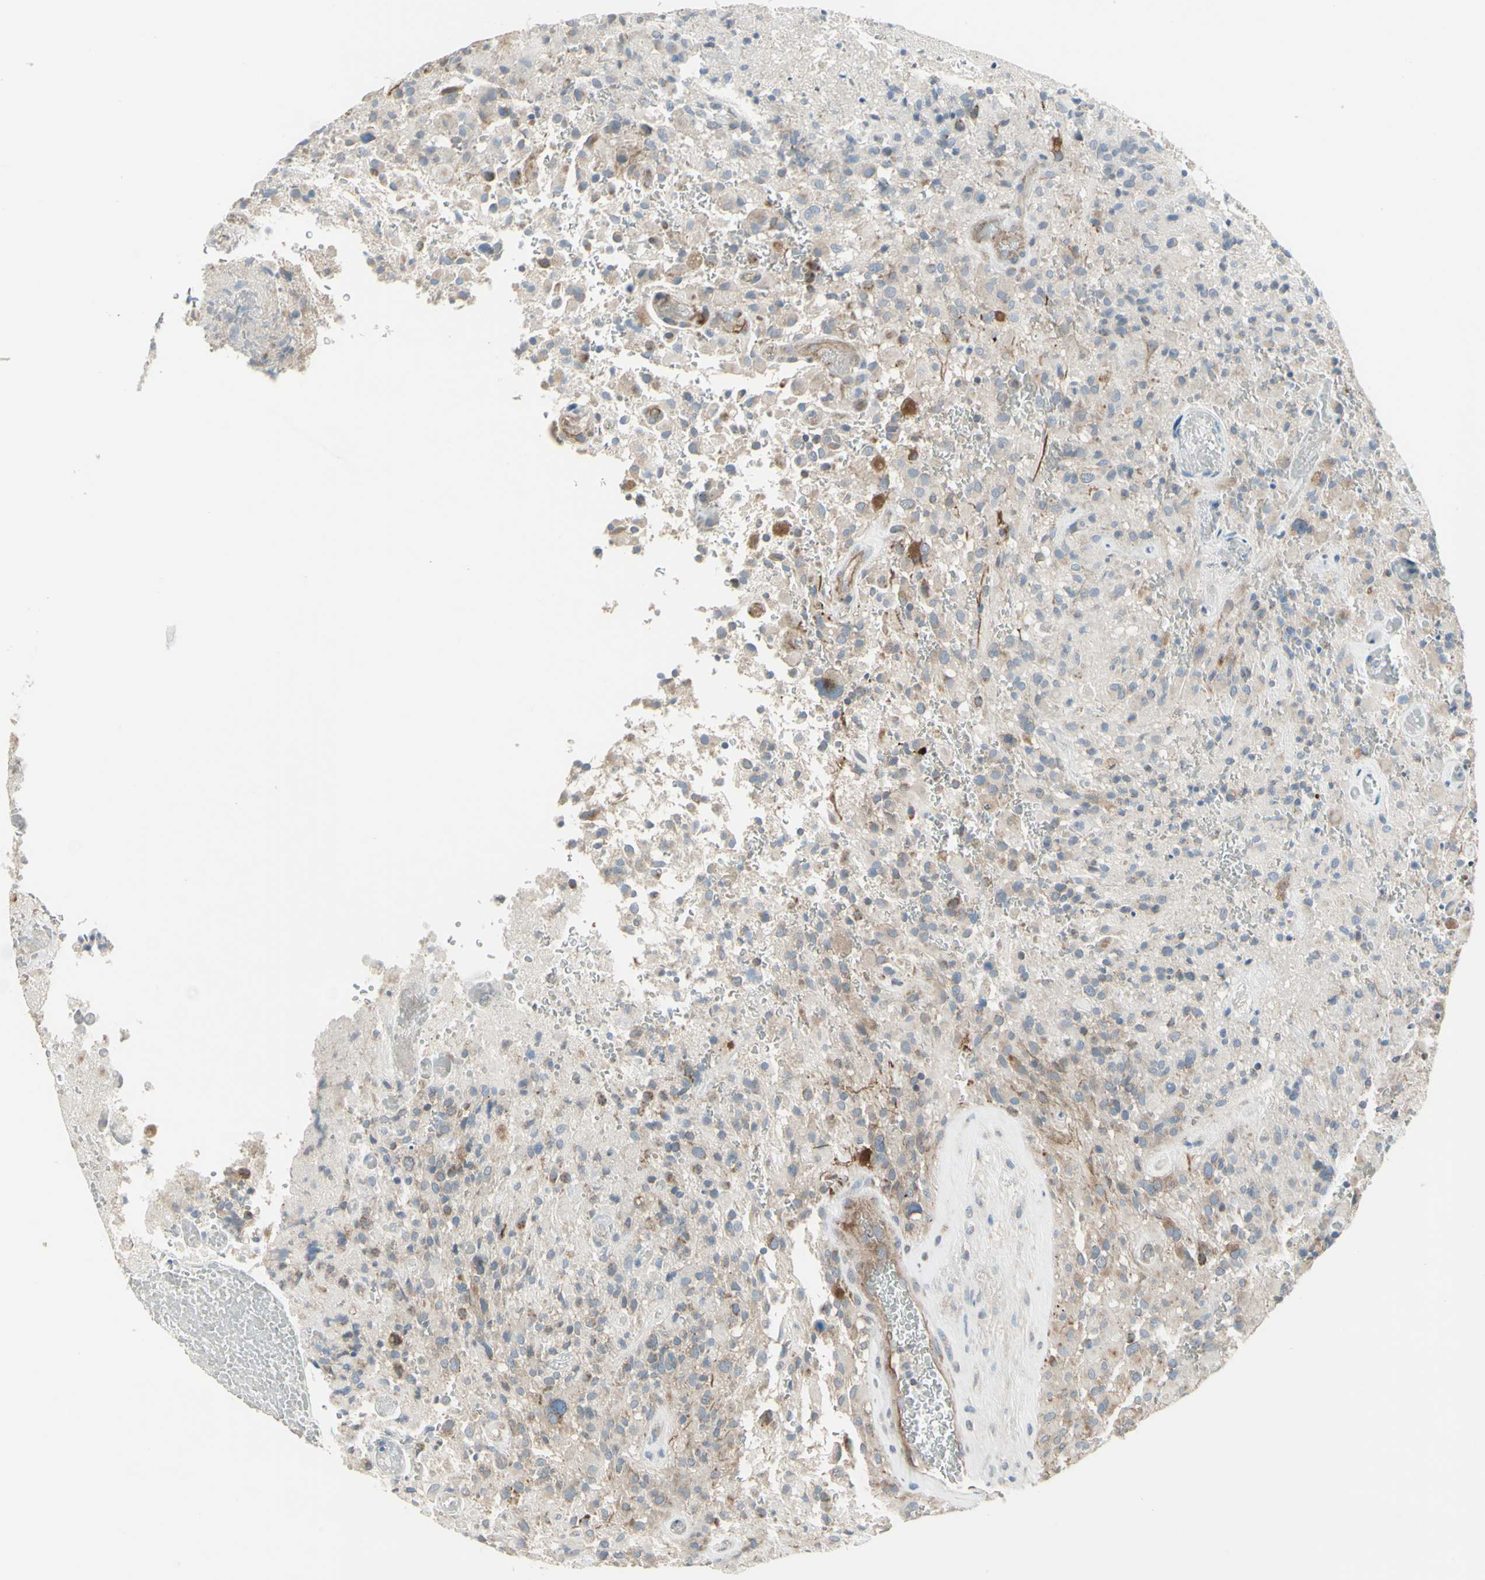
{"staining": {"intensity": "weak", "quantity": "<25%", "location": "cytoplasmic/membranous"}, "tissue": "glioma", "cell_type": "Tumor cells", "image_type": "cancer", "snomed": [{"axis": "morphology", "description": "Glioma, malignant, High grade"}, {"axis": "topography", "description": "Brain"}], "caption": "This histopathology image is of glioma stained with immunohistochemistry (IHC) to label a protein in brown with the nuclei are counter-stained blue. There is no staining in tumor cells. The staining is performed using DAB brown chromogen with nuclei counter-stained in using hematoxylin.", "gene": "FAM171B", "patient": {"sex": "male", "age": 71}}